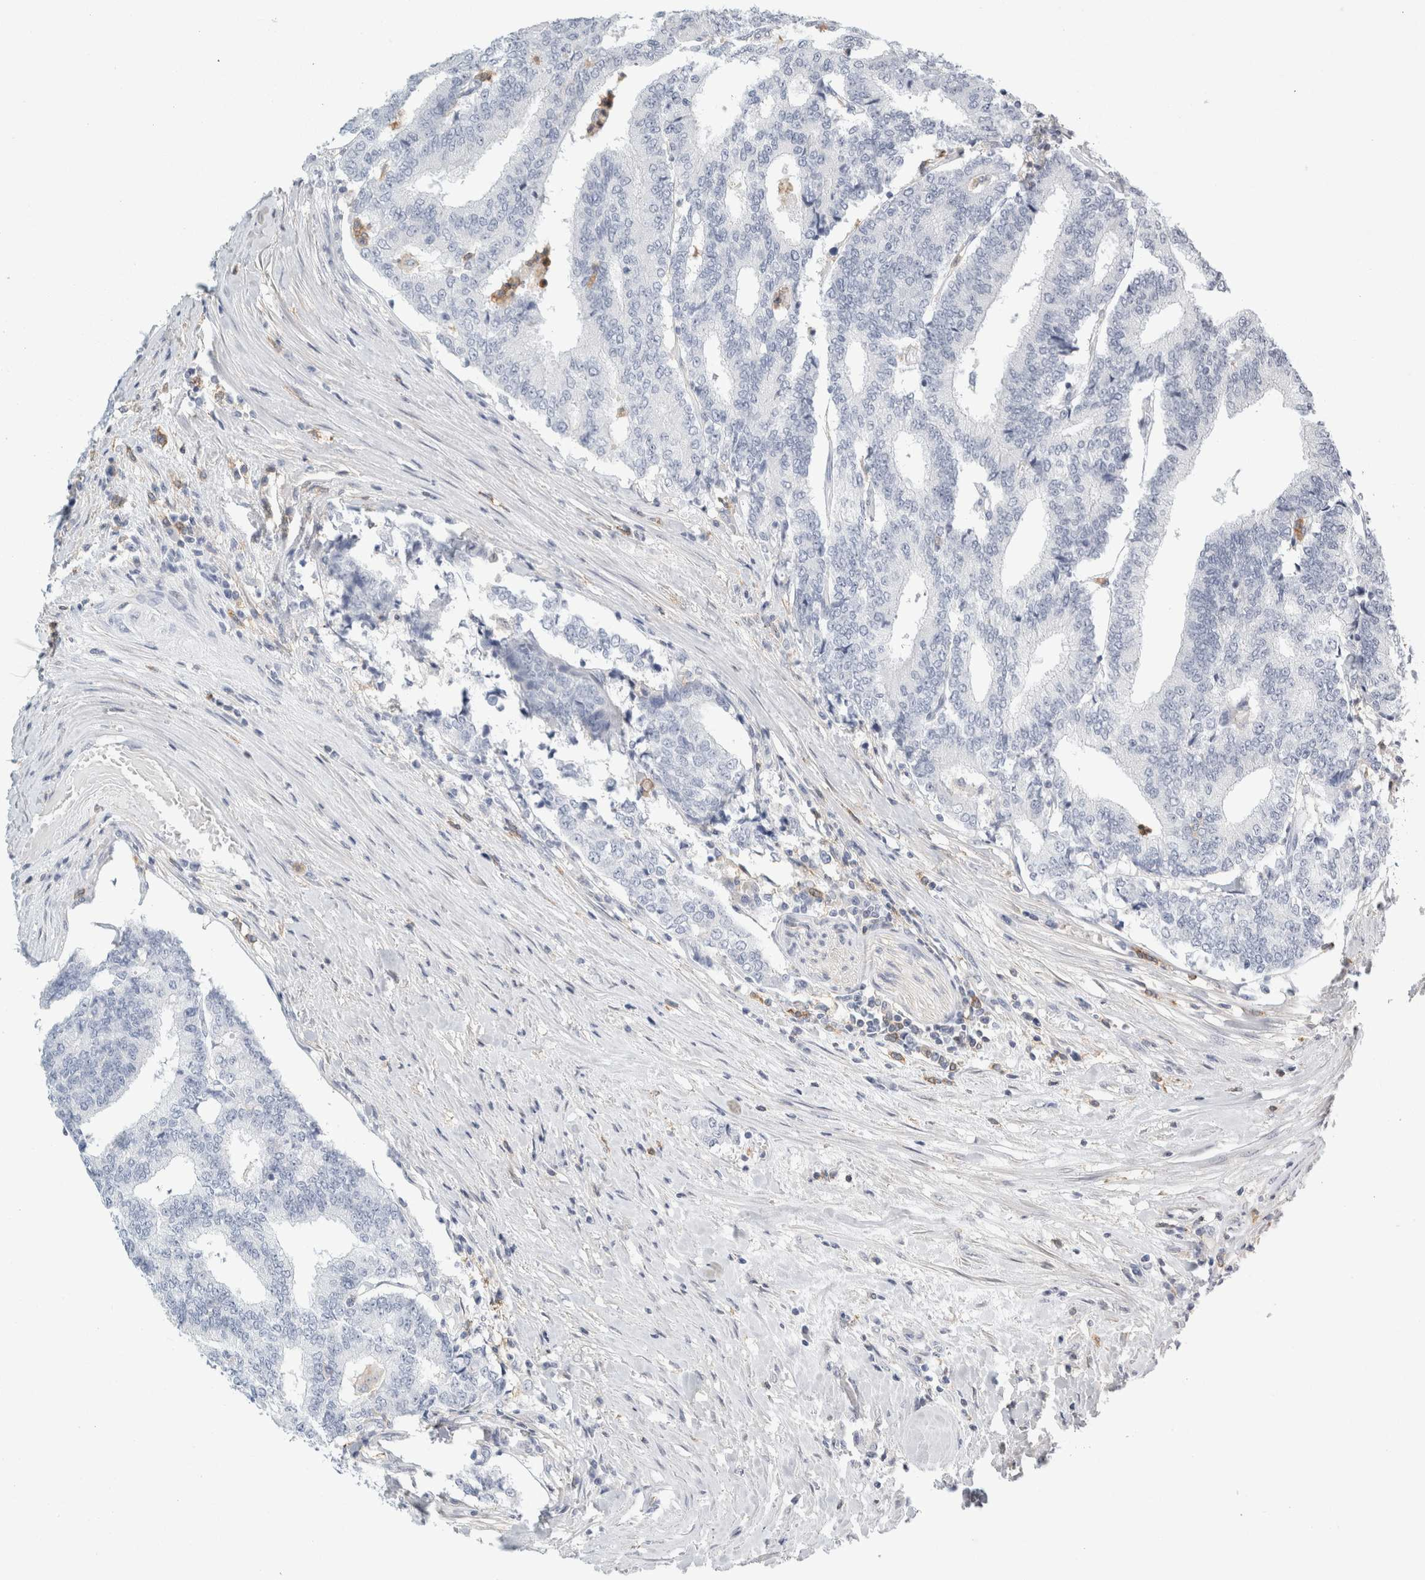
{"staining": {"intensity": "negative", "quantity": "none", "location": "none"}, "tissue": "prostate cancer", "cell_type": "Tumor cells", "image_type": "cancer", "snomed": [{"axis": "morphology", "description": "Normal tissue, NOS"}, {"axis": "morphology", "description": "Adenocarcinoma, High grade"}, {"axis": "topography", "description": "Prostate"}, {"axis": "topography", "description": "Seminal veicle"}], "caption": "Immunohistochemistry (IHC) histopathology image of neoplastic tissue: prostate high-grade adenocarcinoma stained with DAB reveals no significant protein positivity in tumor cells. (DAB (3,3'-diaminobenzidine) immunohistochemistry visualized using brightfield microscopy, high magnification).", "gene": "P2RY2", "patient": {"sex": "male", "age": 55}}